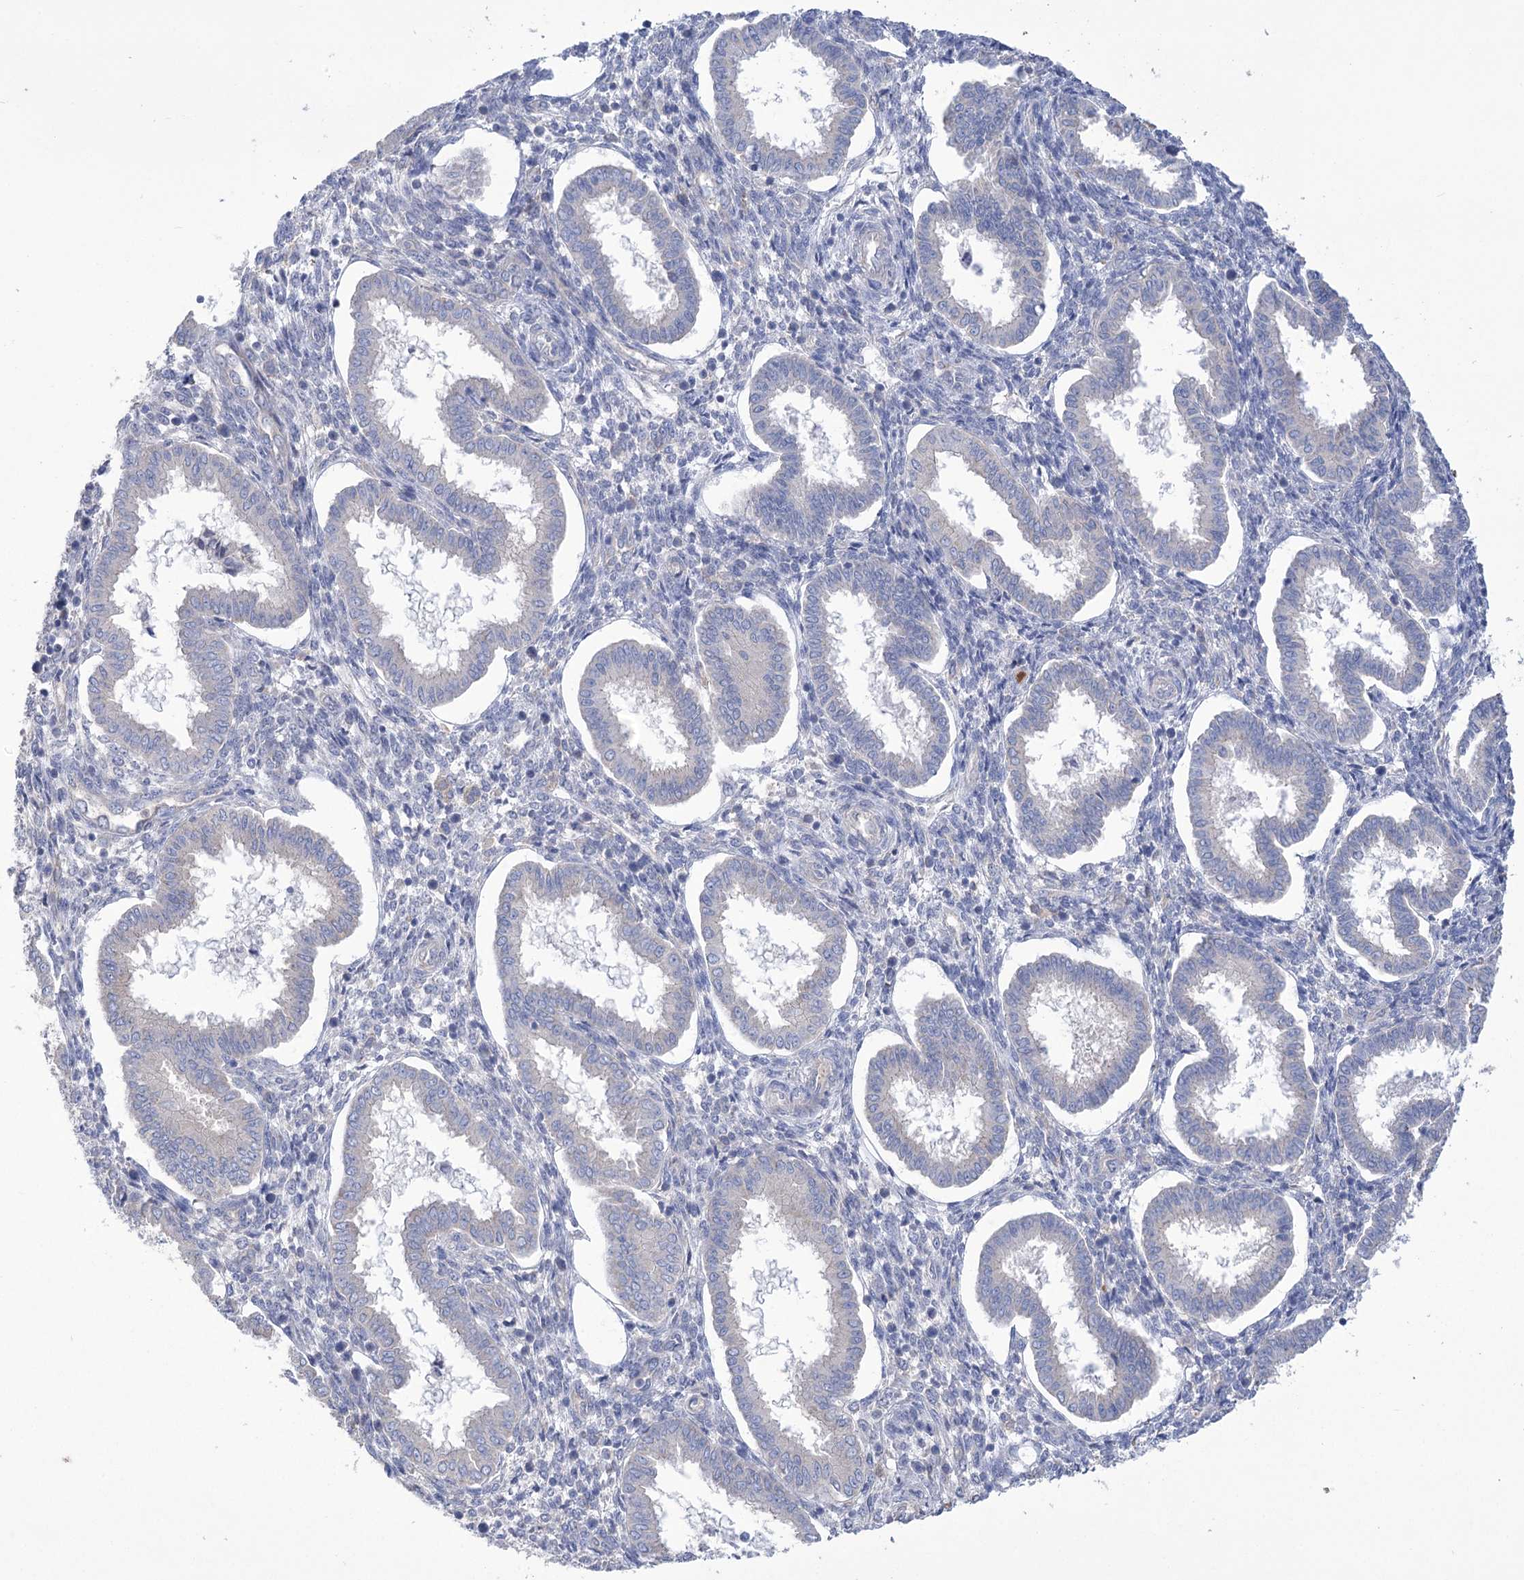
{"staining": {"intensity": "negative", "quantity": "none", "location": "none"}, "tissue": "endometrium", "cell_type": "Cells in endometrial stroma", "image_type": "normal", "snomed": [{"axis": "morphology", "description": "Normal tissue, NOS"}, {"axis": "topography", "description": "Endometrium"}], "caption": "A high-resolution histopathology image shows immunohistochemistry staining of benign endometrium, which reveals no significant staining in cells in endometrial stroma.", "gene": "PRSS53", "patient": {"sex": "female", "age": 24}}